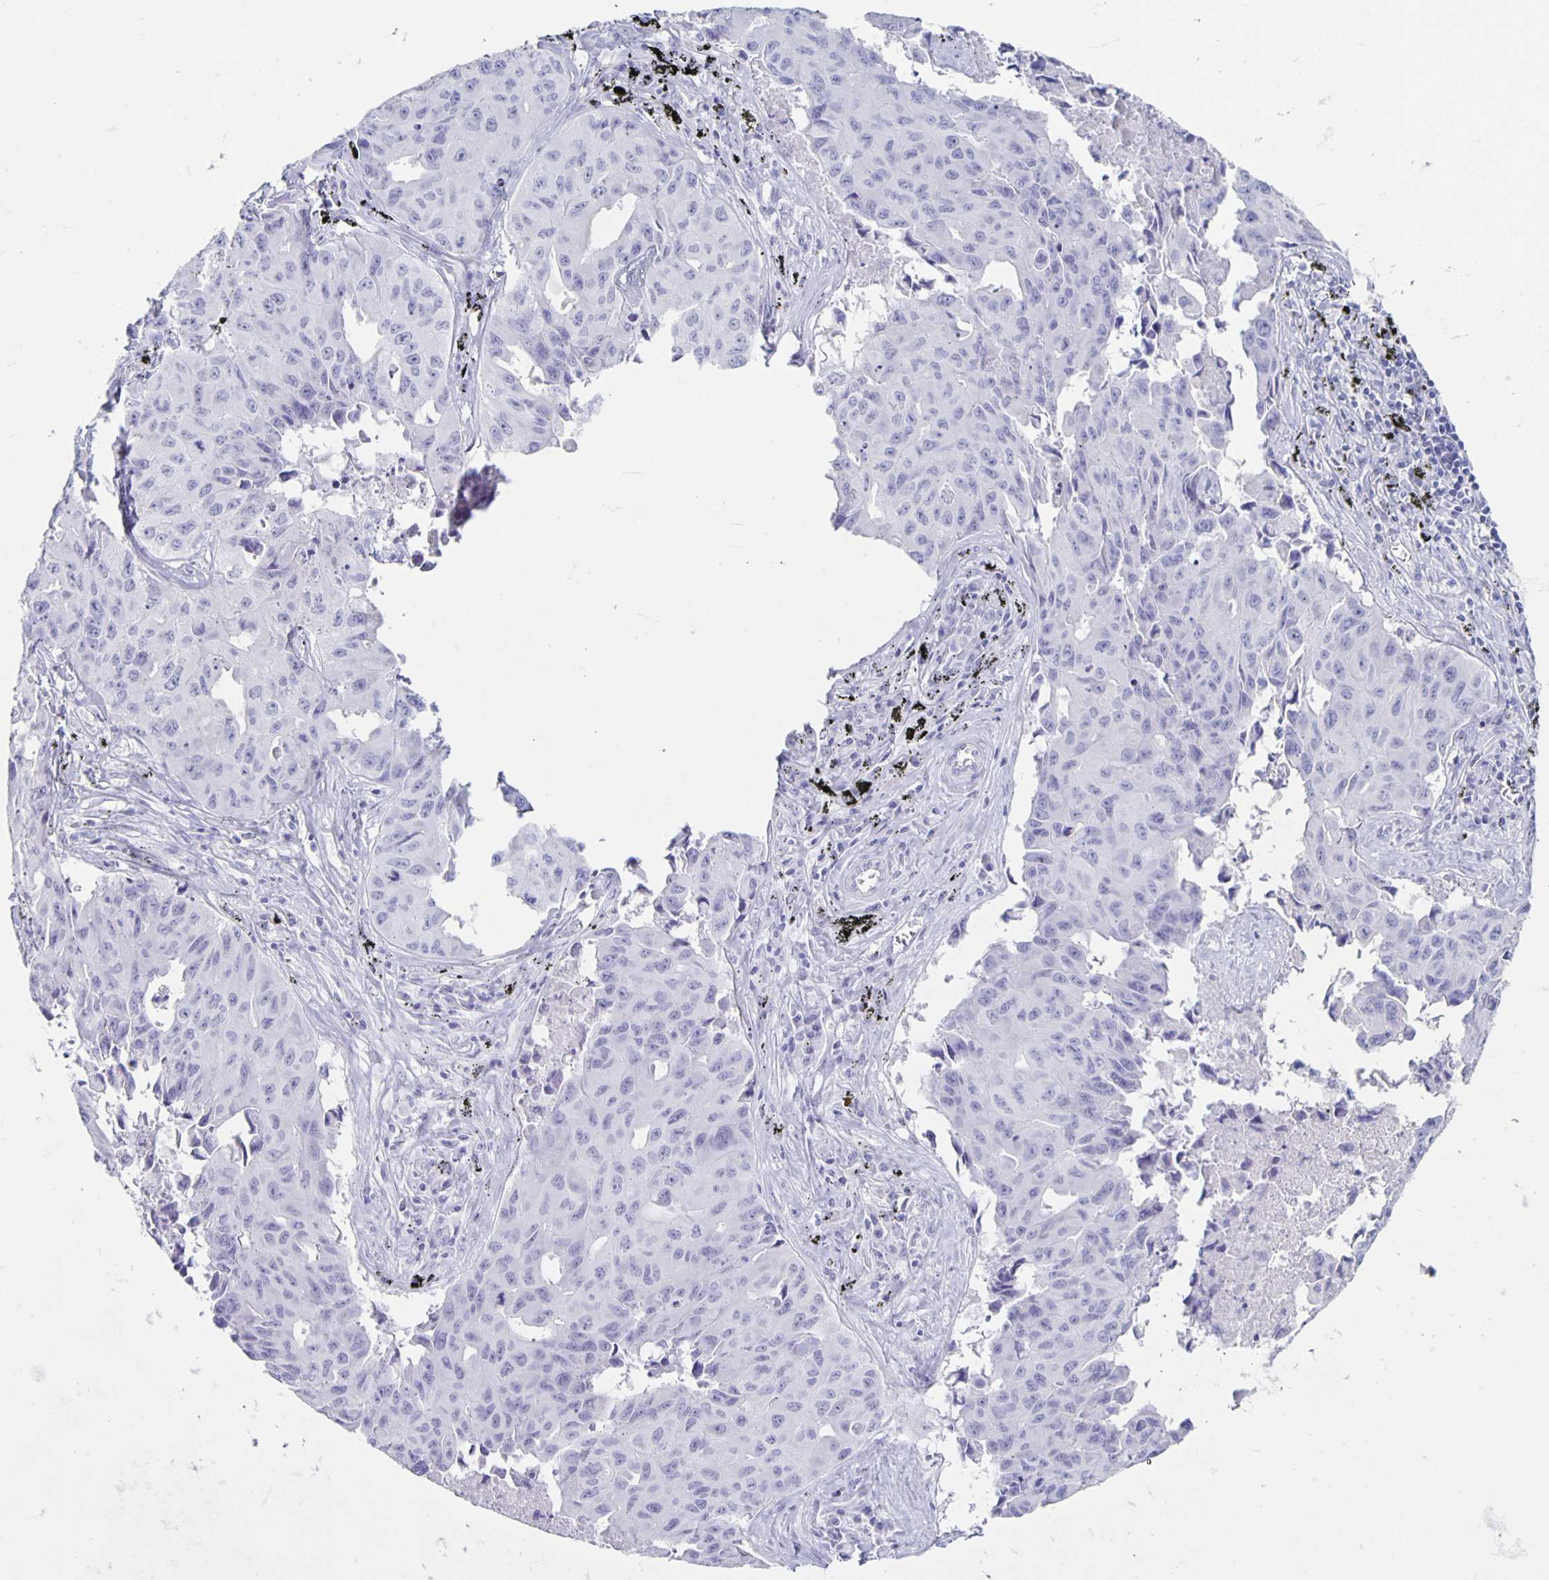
{"staining": {"intensity": "negative", "quantity": "none", "location": "none"}, "tissue": "lung cancer", "cell_type": "Tumor cells", "image_type": "cancer", "snomed": [{"axis": "morphology", "description": "Adenocarcinoma, NOS"}, {"axis": "topography", "description": "Lymph node"}, {"axis": "topography", "description": "Lung"}], "caption": "Immunohistochemical staining of lung cancer reveals no significant staining in tumor cells.", "gene": "CT45A5", "patient": {"sex": "male", "age": 64}}